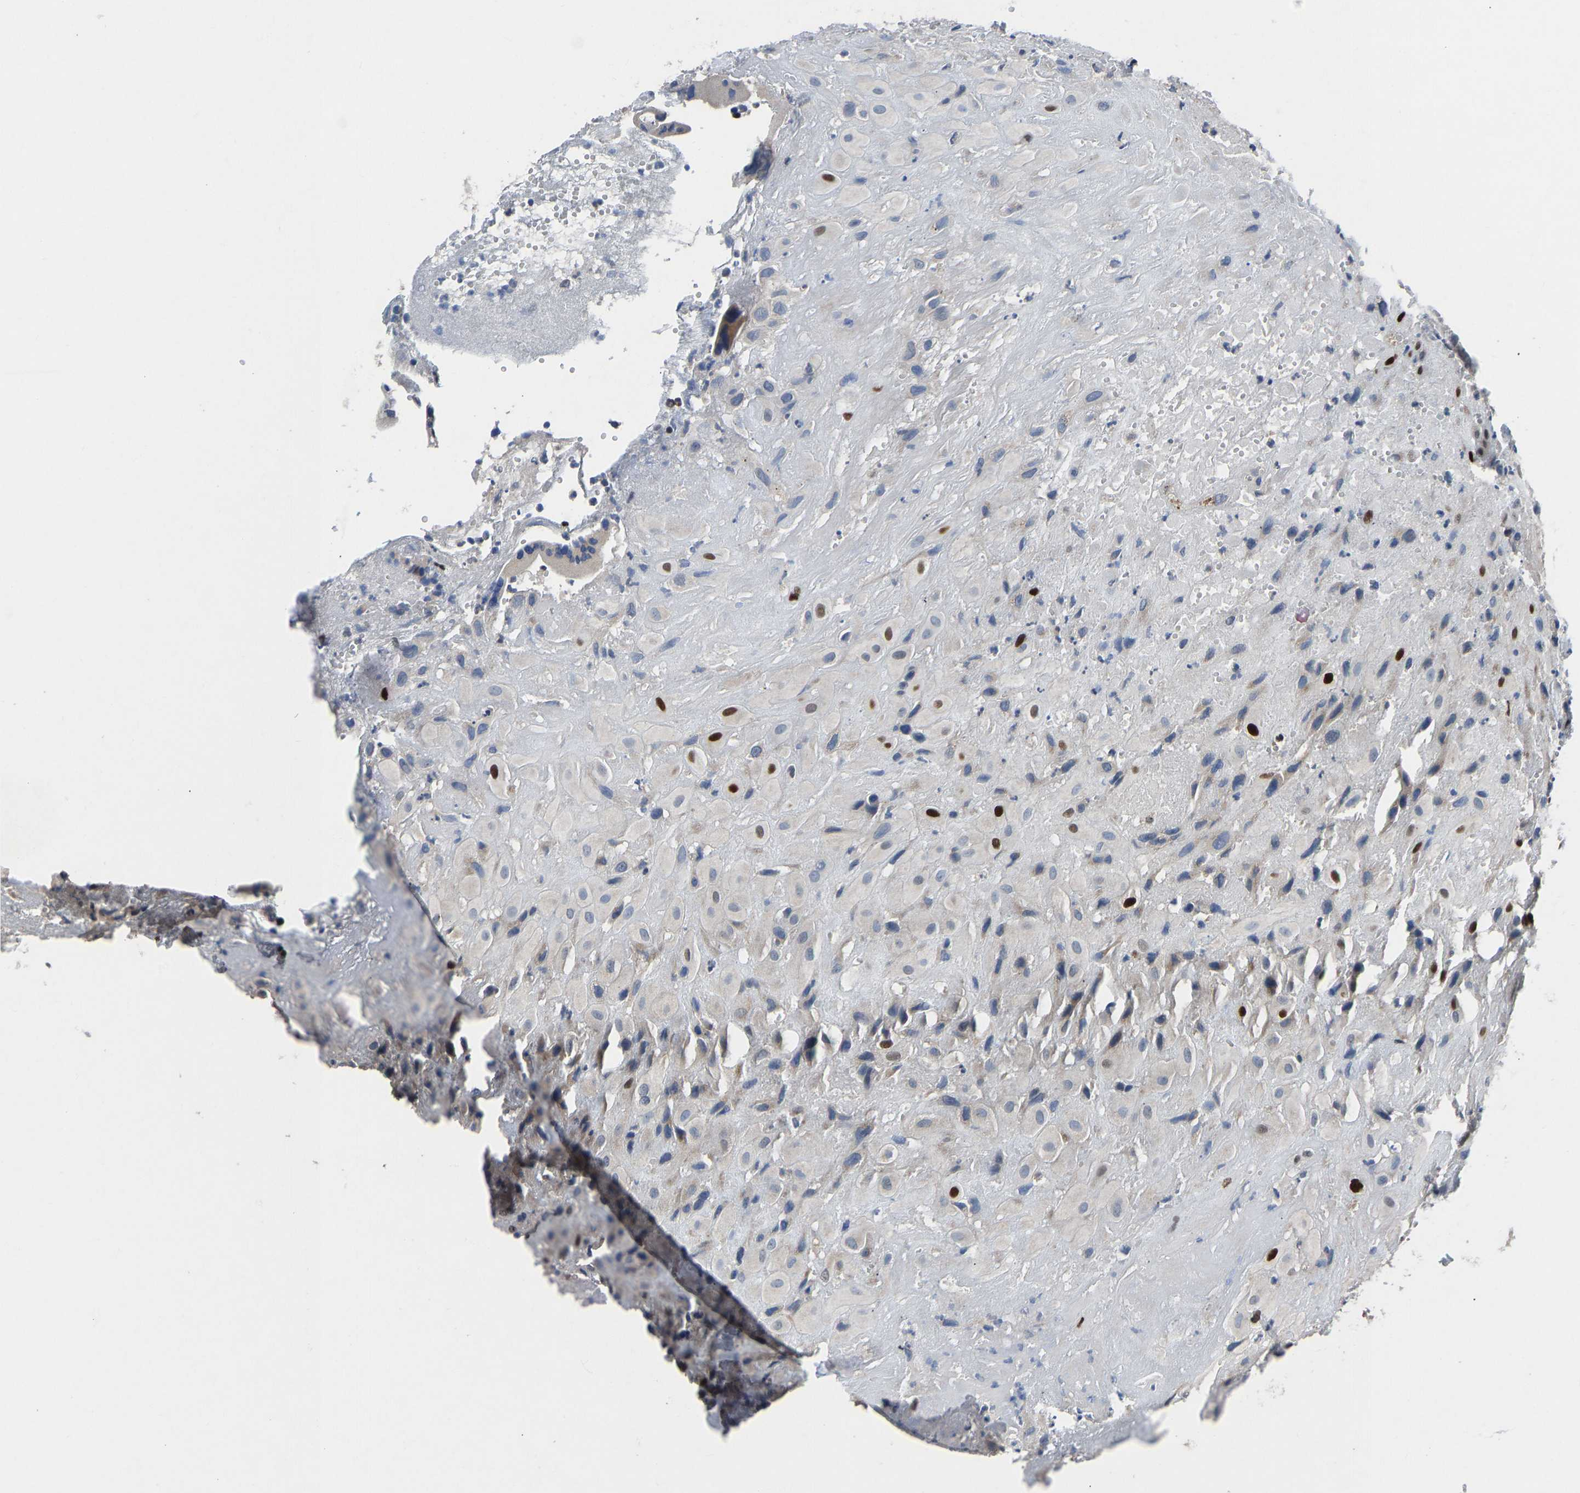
{"staining": {"intensity": "strong", "quantity": "<25%", "location": "nuclear"}, "tissue": "placenta", "cell_type": "Decidual cells", "image_type": "normal", "snomed": [{"axis": "morphology", "description": "Normal tissue, NOS"}, {"axis": "topography", "description": "Placenta"}], "caption": "An immunohistochemistry (IHC) histopathology image of unremarkable tissue is shown. Protein staining in brown labels strong nuclear positivity in placenta within decidual cells. The protein of interest is shown in brown color, while the nuclei are stained blue.", "gene": "EGR1", "patient": {"sex": "female", "age": 18}}